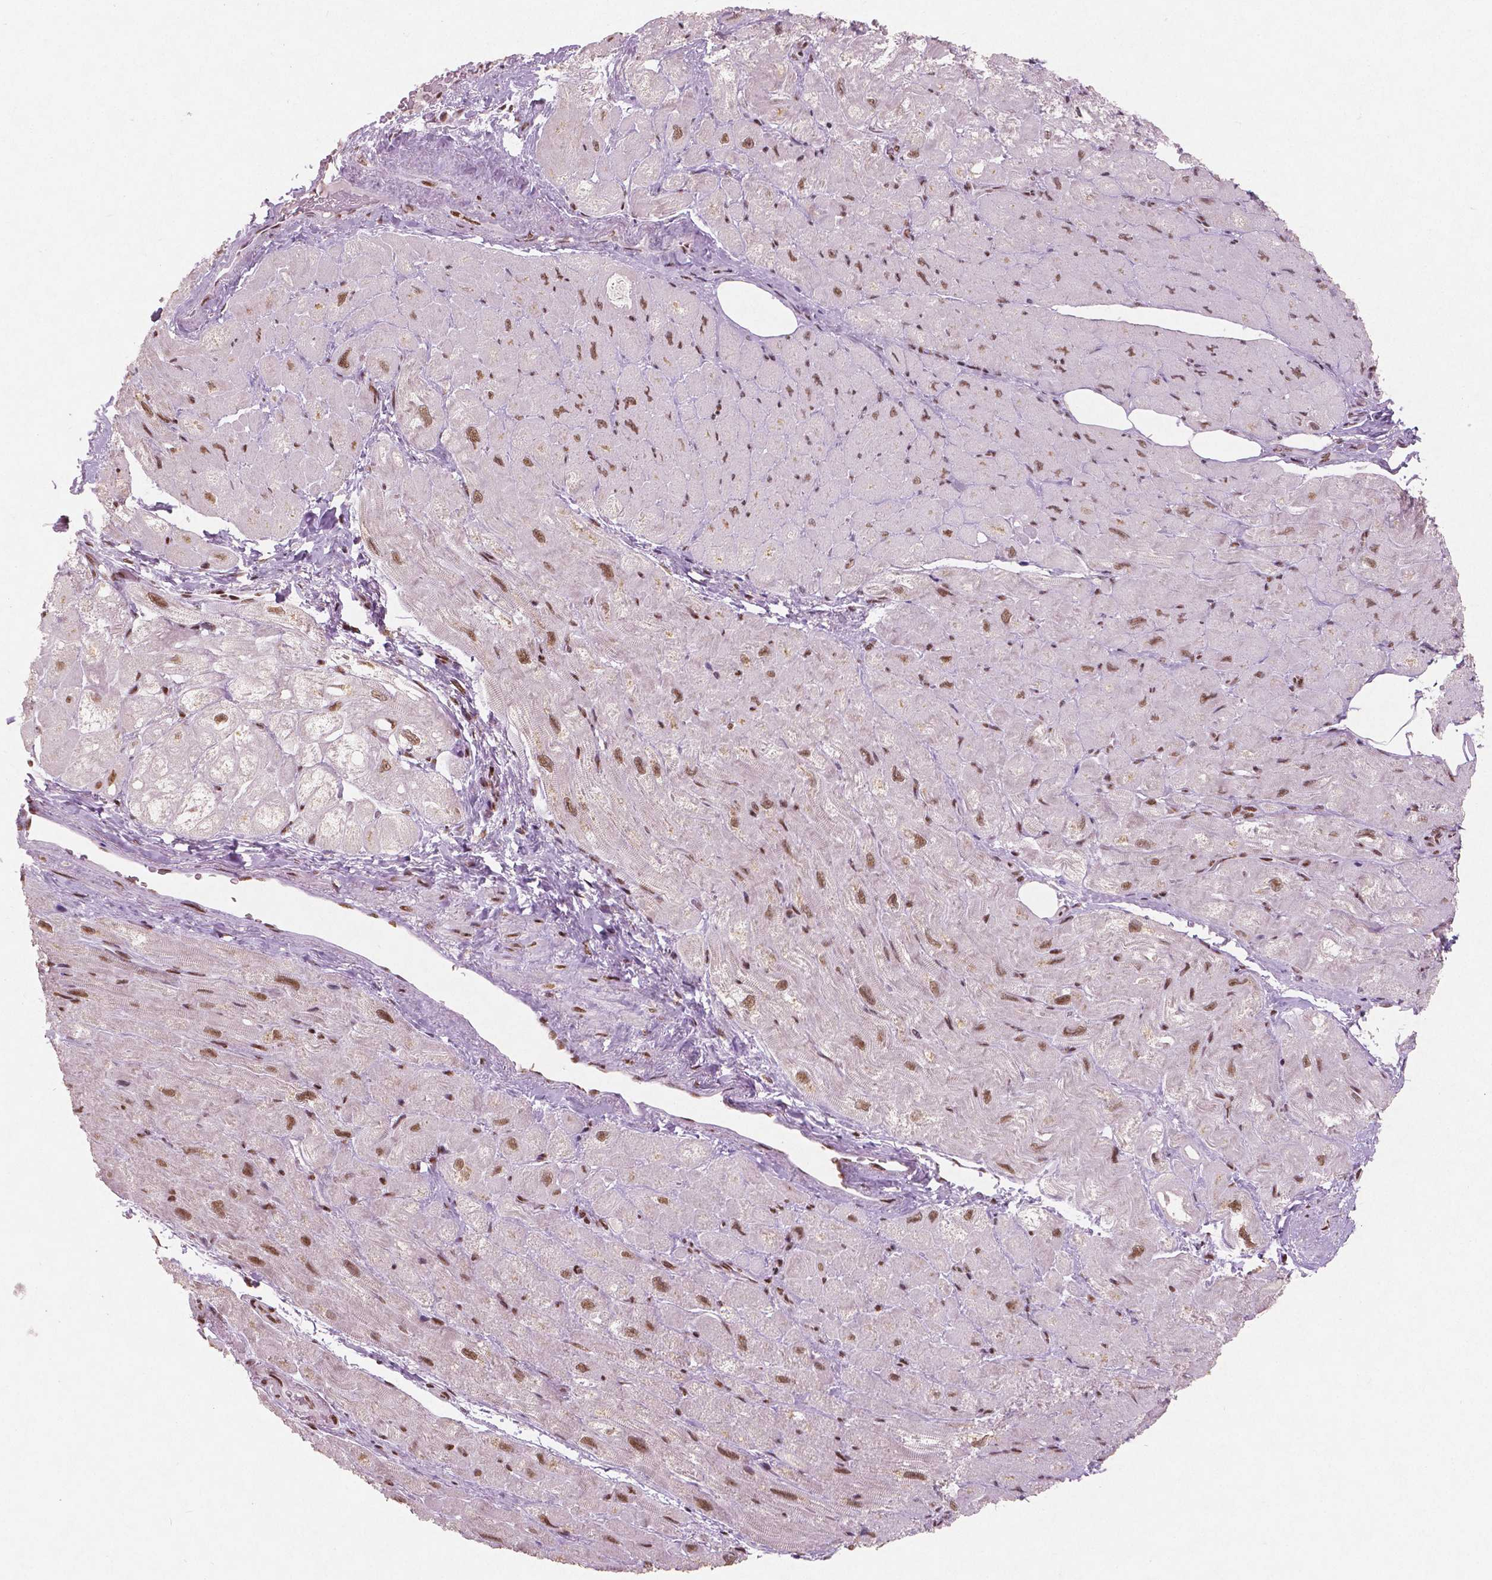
{"staining": {"intensity": "moderate", "quantity": "25%-75%", "location": "cytoplasmic/membranous,nuclear"}, "tissue": "heart muscle", "cell_type": "Cardiomyocytes", "image_type": "normal", "snomed": [{"axis": "morphology", "description": "Normal tissue, NOS"}, {"axis": "topography", "description": "Heart"}], "caption": "Cardiomyocytes demonstrate medium levels of moderate cytoplasmic/membranous,nuclear staining in approximately 25%-75% of cells in unremarkable human heart muscle.", "gene": "BRD4", "patient": {"sex": "female", "age": 69}}